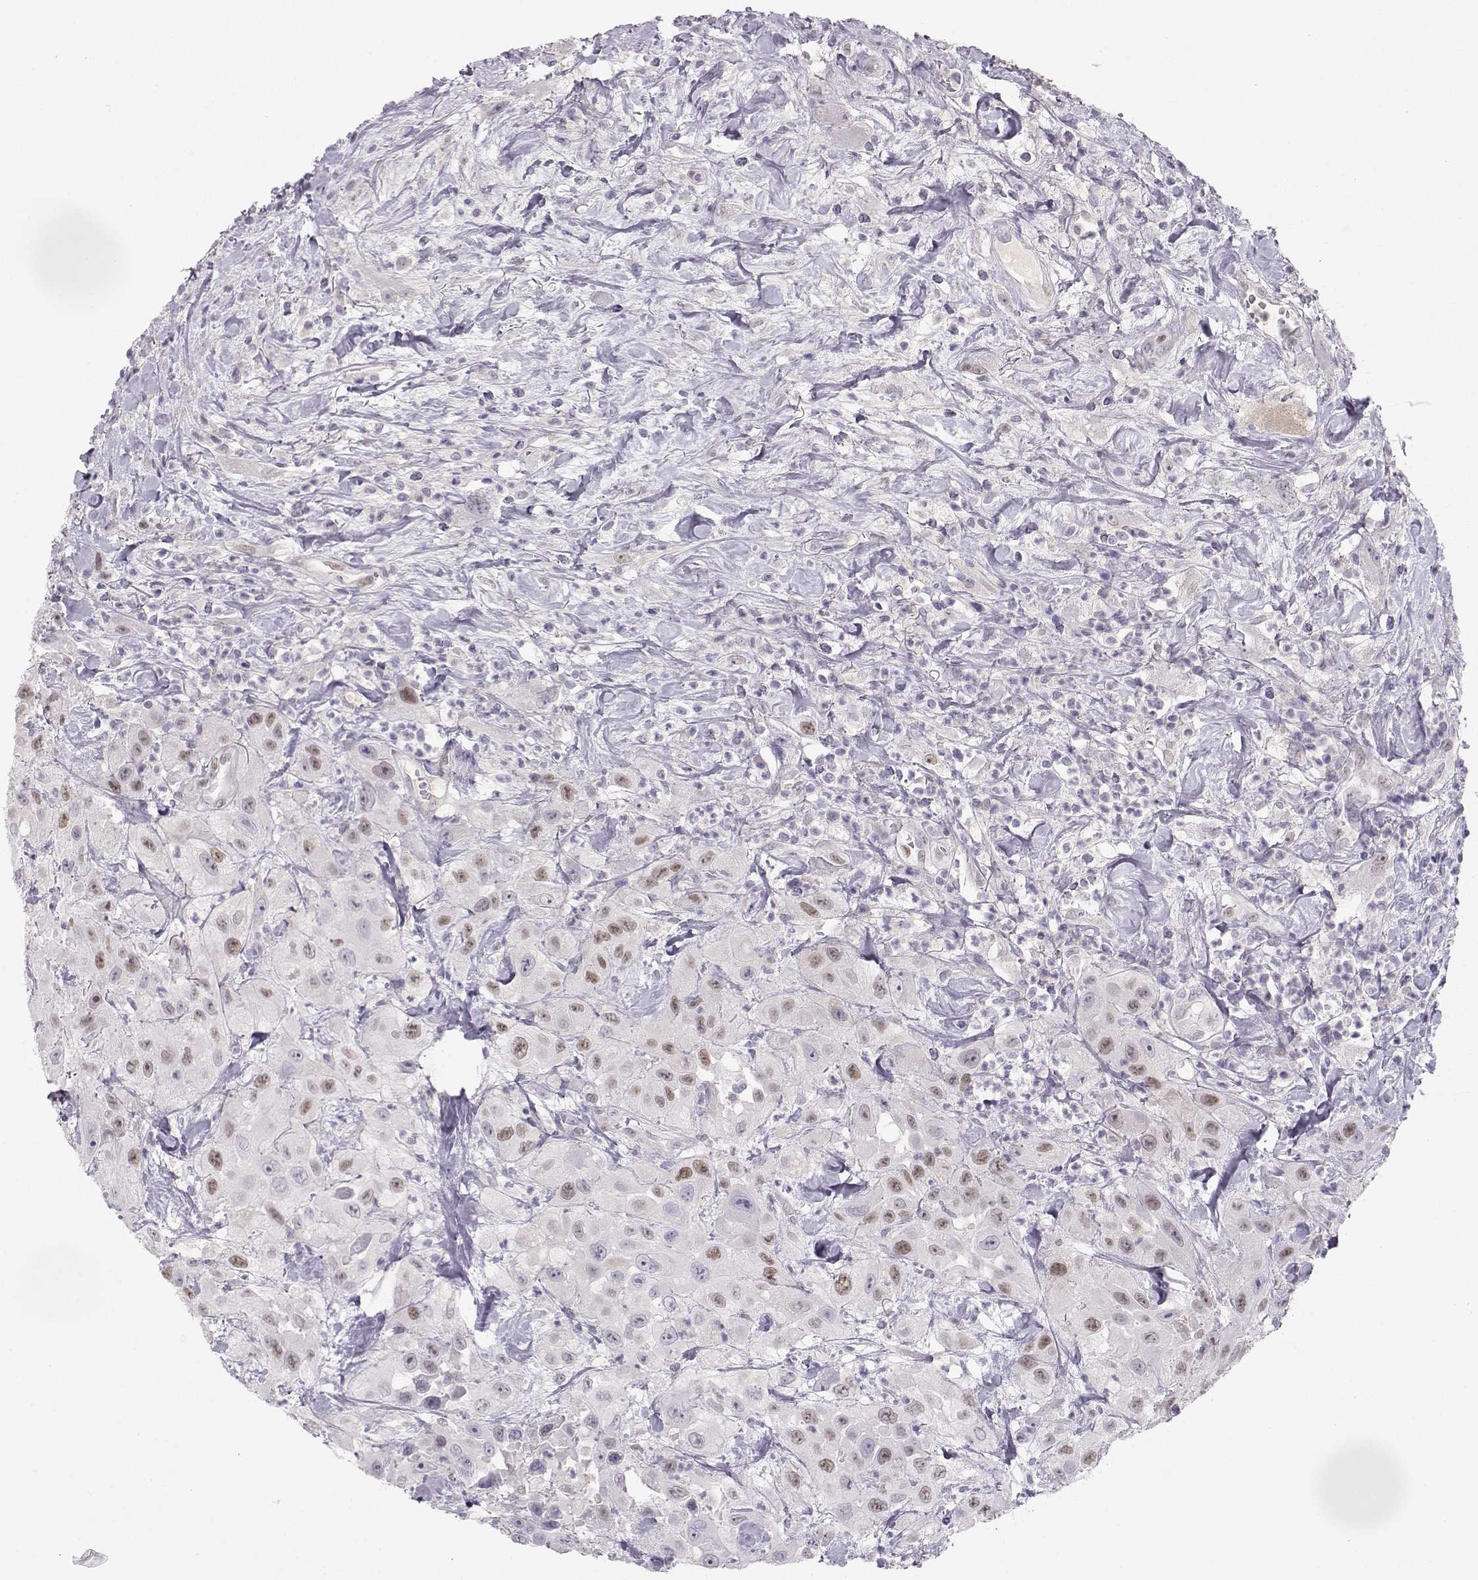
{"staining": {"intensity": "moderate", "quantity": "<25%", "location": "nuclear"}, "tissue": "urothelial cancer", "cell_type": "Tumor cells", "image_type": "cancer", "snomed": [{"axis": "morphology", "description": "Urothelial carcinoma, High grade"}, {"axis": "topography", "description": "Urinary bladder"}], "caption": "Immunohistochemistry staining of urothelial carcinoma (high-grade), which shows low levels of moderate nuclear staining in approximately <25% of tumor cells indicating moderate nuclear protein positivity. The staining was performed using DAB (3,3'-diaminobenzidine) (brown) for protein detection and nuclei were counterstained in hematoxylin (blue).", "gene": "OPN5", "patient": {"sex": "male", "age": 79}}